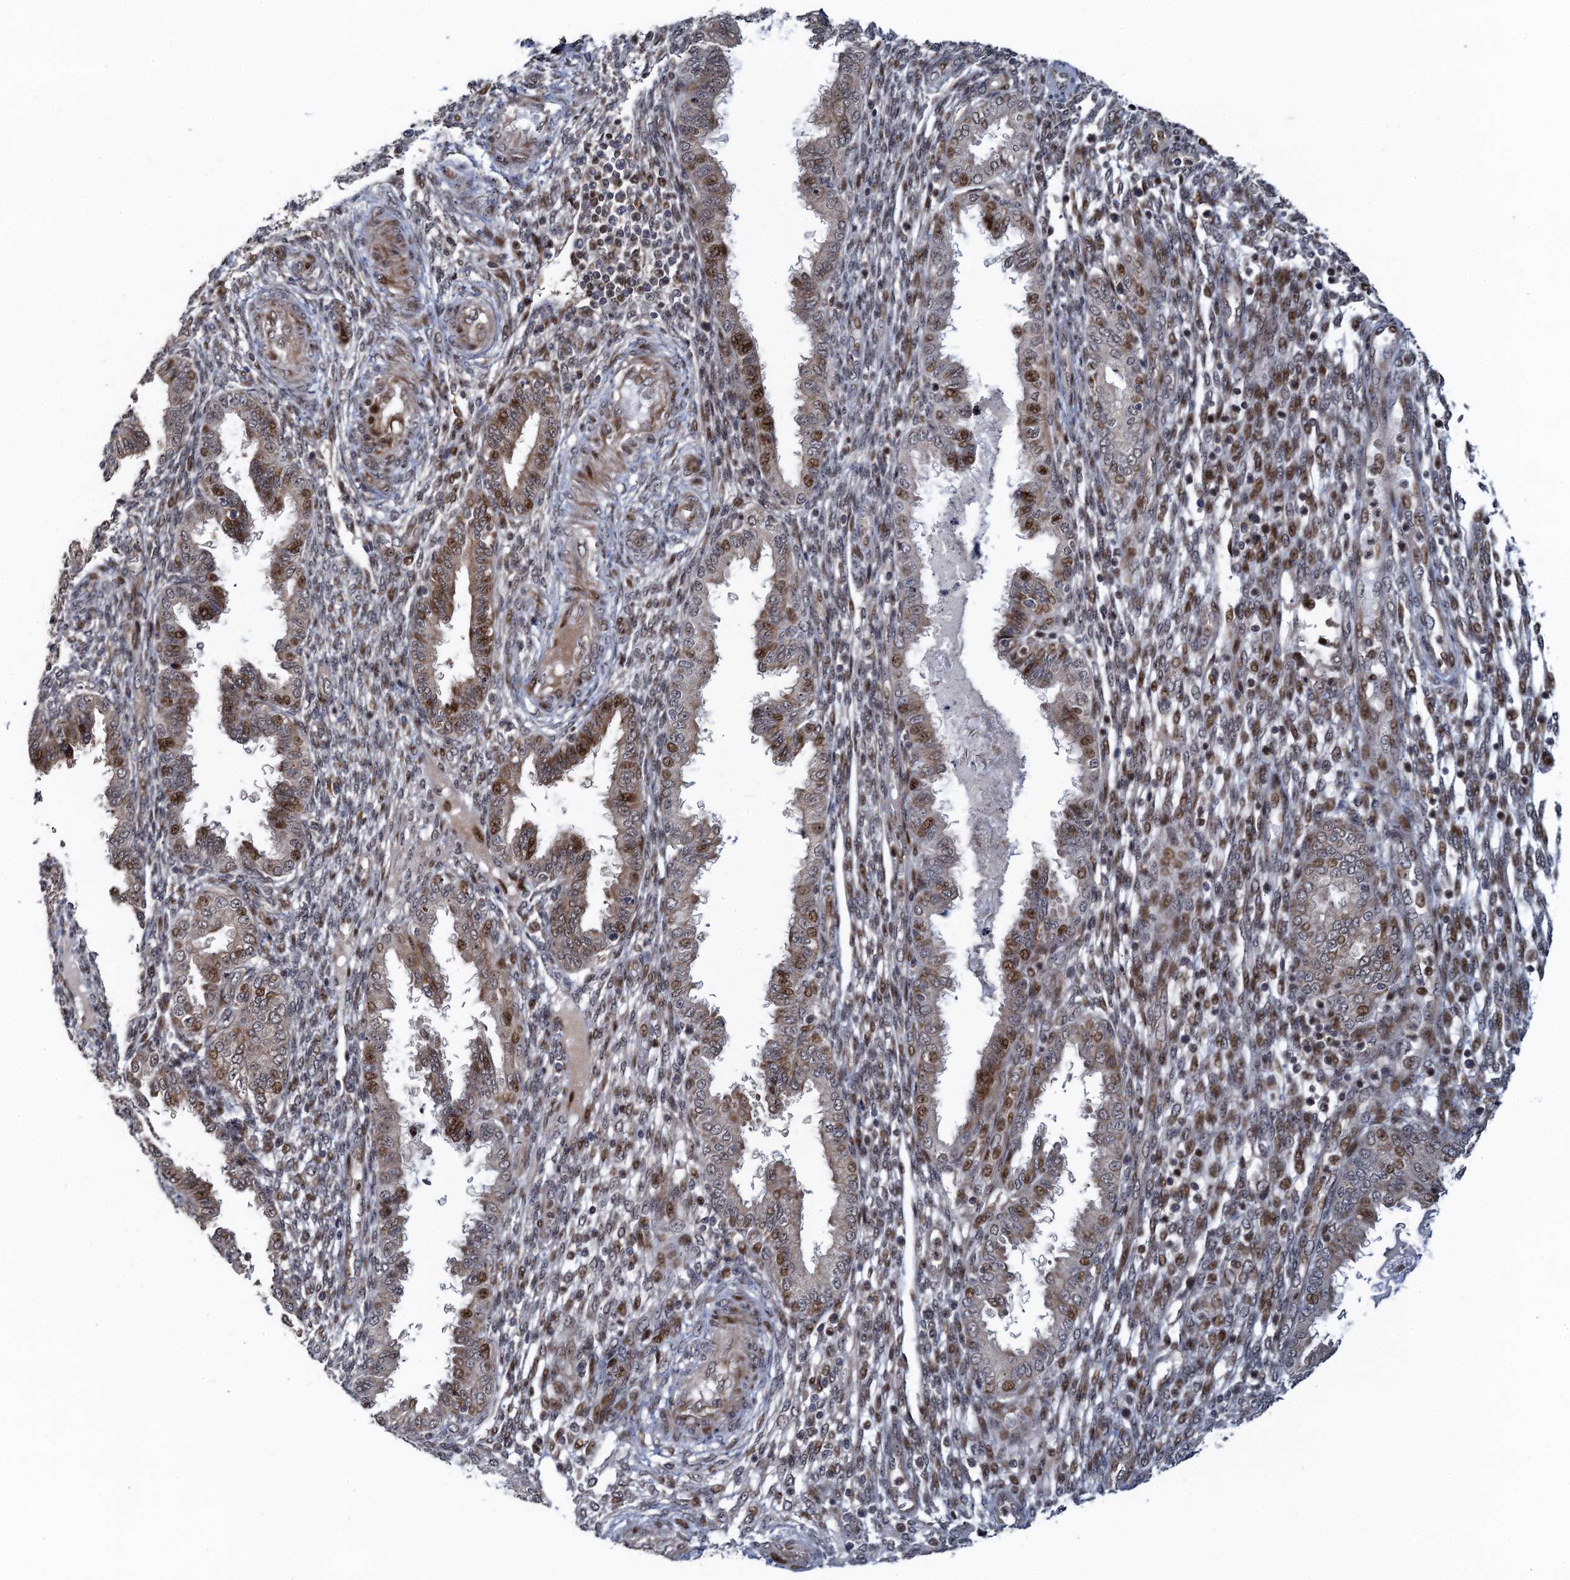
{"staining": {"intensity": "moderate", "quantity": "<25%", "location": "nuclear"}, "tissue": "endometrium", "cell_type": "Cells in endometrial stroma", "image_type": "normal", "snomed": [{"axis": "morphology", "description": "Normal tissue, NOS"}, {"axis": "topography", "description": "Endometrium"}], "caption": "Immunohistochemistry (IHC) (DAB (3,3'-diaminobenzidine)) staining of benign human endometrium displays moderate nuclear protein positivity in approximately <25% of cells in endometrial stroma. Immunohistochemistry stains the protein of interest in brown and the nuclei are stained blue.", "gene": "ATOSA", "patient": {"sex": "female", "age": 33}}